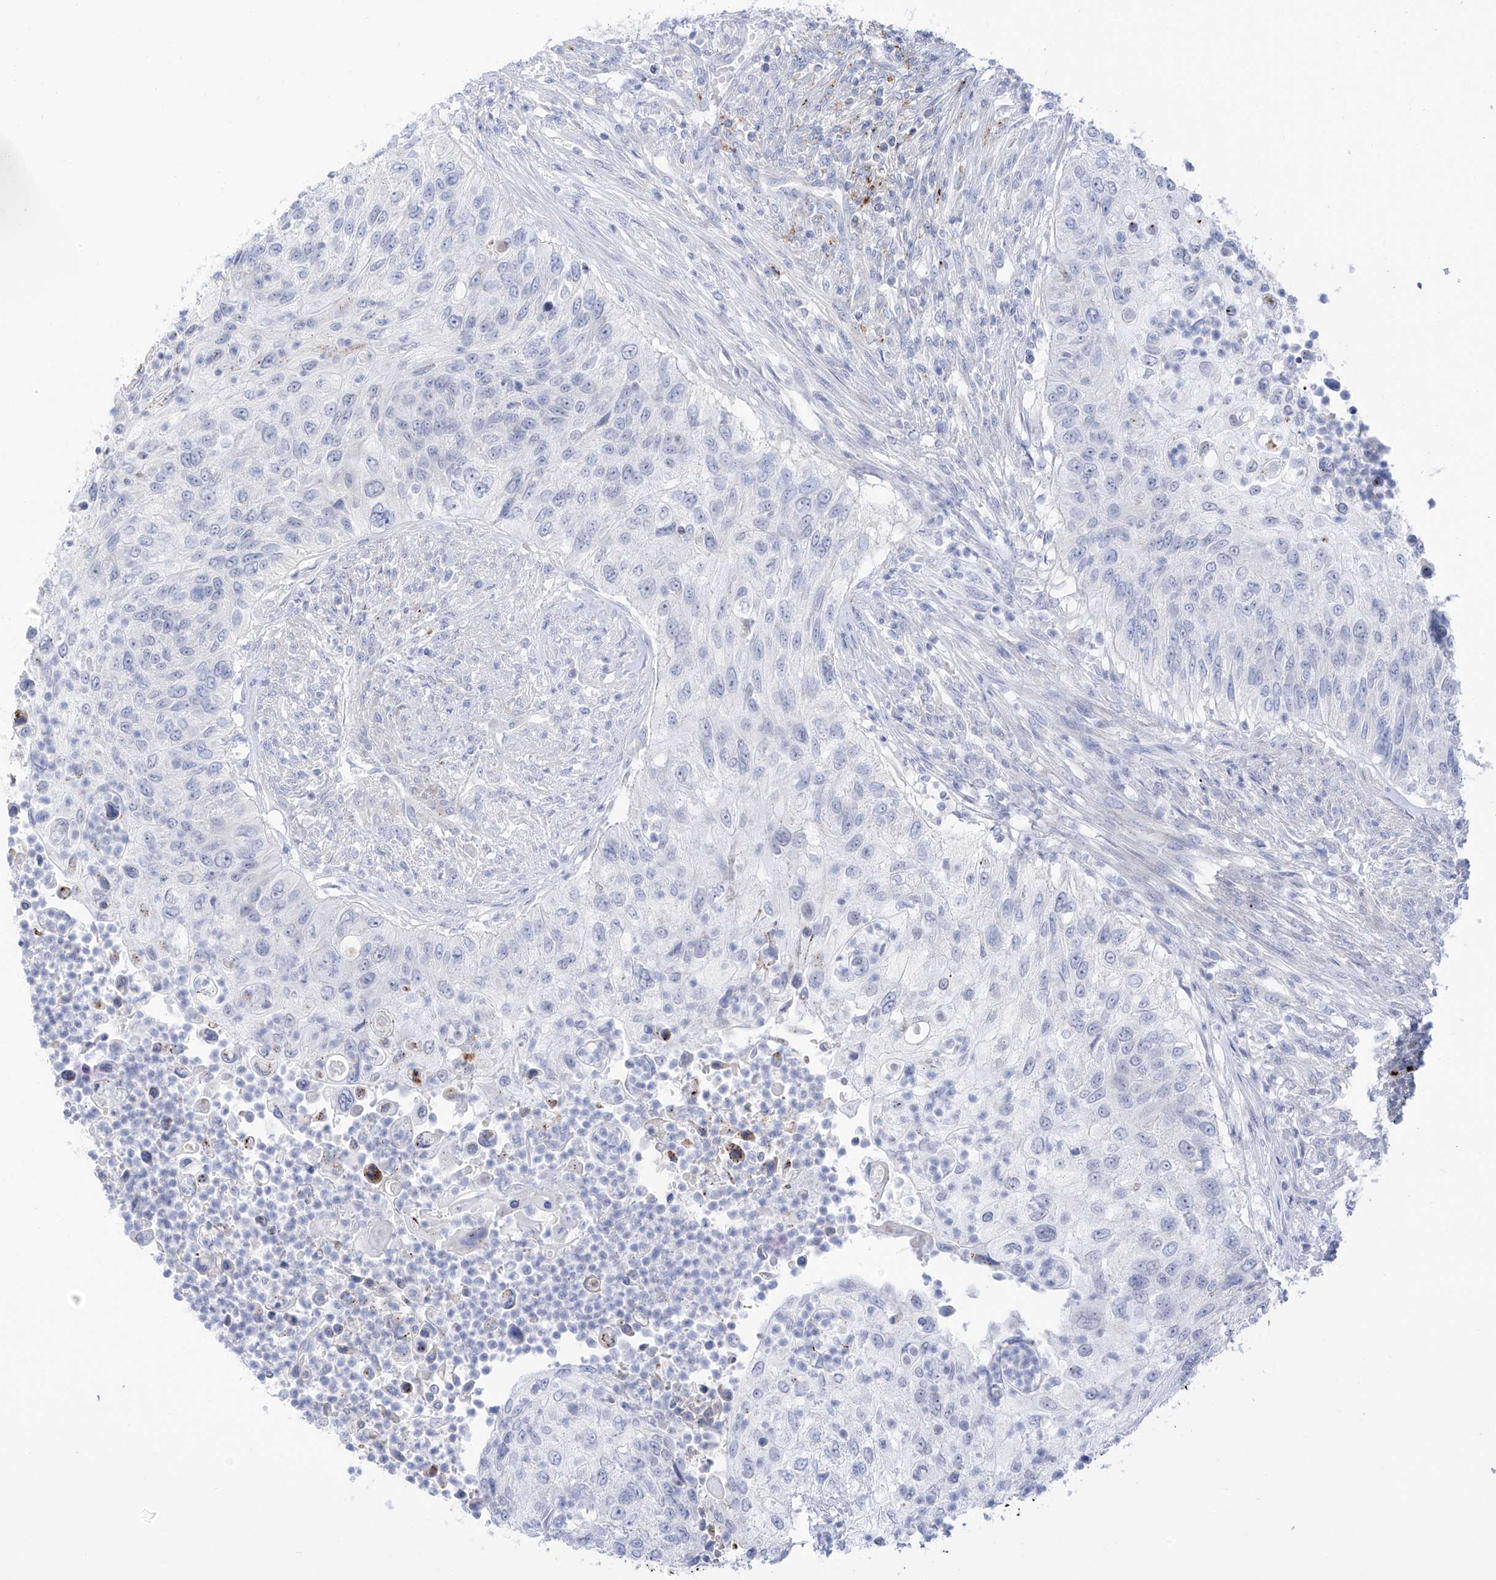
{"staining": {"intensity": "negative", "quantity": "none", "location": "none"}, "tissue": "urothelial cancer", "cell_type": "Tumor cells", "image_type": "cancer", "snomed": [{"axis": "morphology", "description": "Urothelial carcinoma, High grade"}, {"axis": "topography", "description": "Urinary bladder"}], "caption": "The immunohistochemistry (IHC) micrograph has no significant positivity in tumor cells of urothelial cancer tissue.", "gene": "PSPH", "patient": {"sex": "female", "age": 60}}